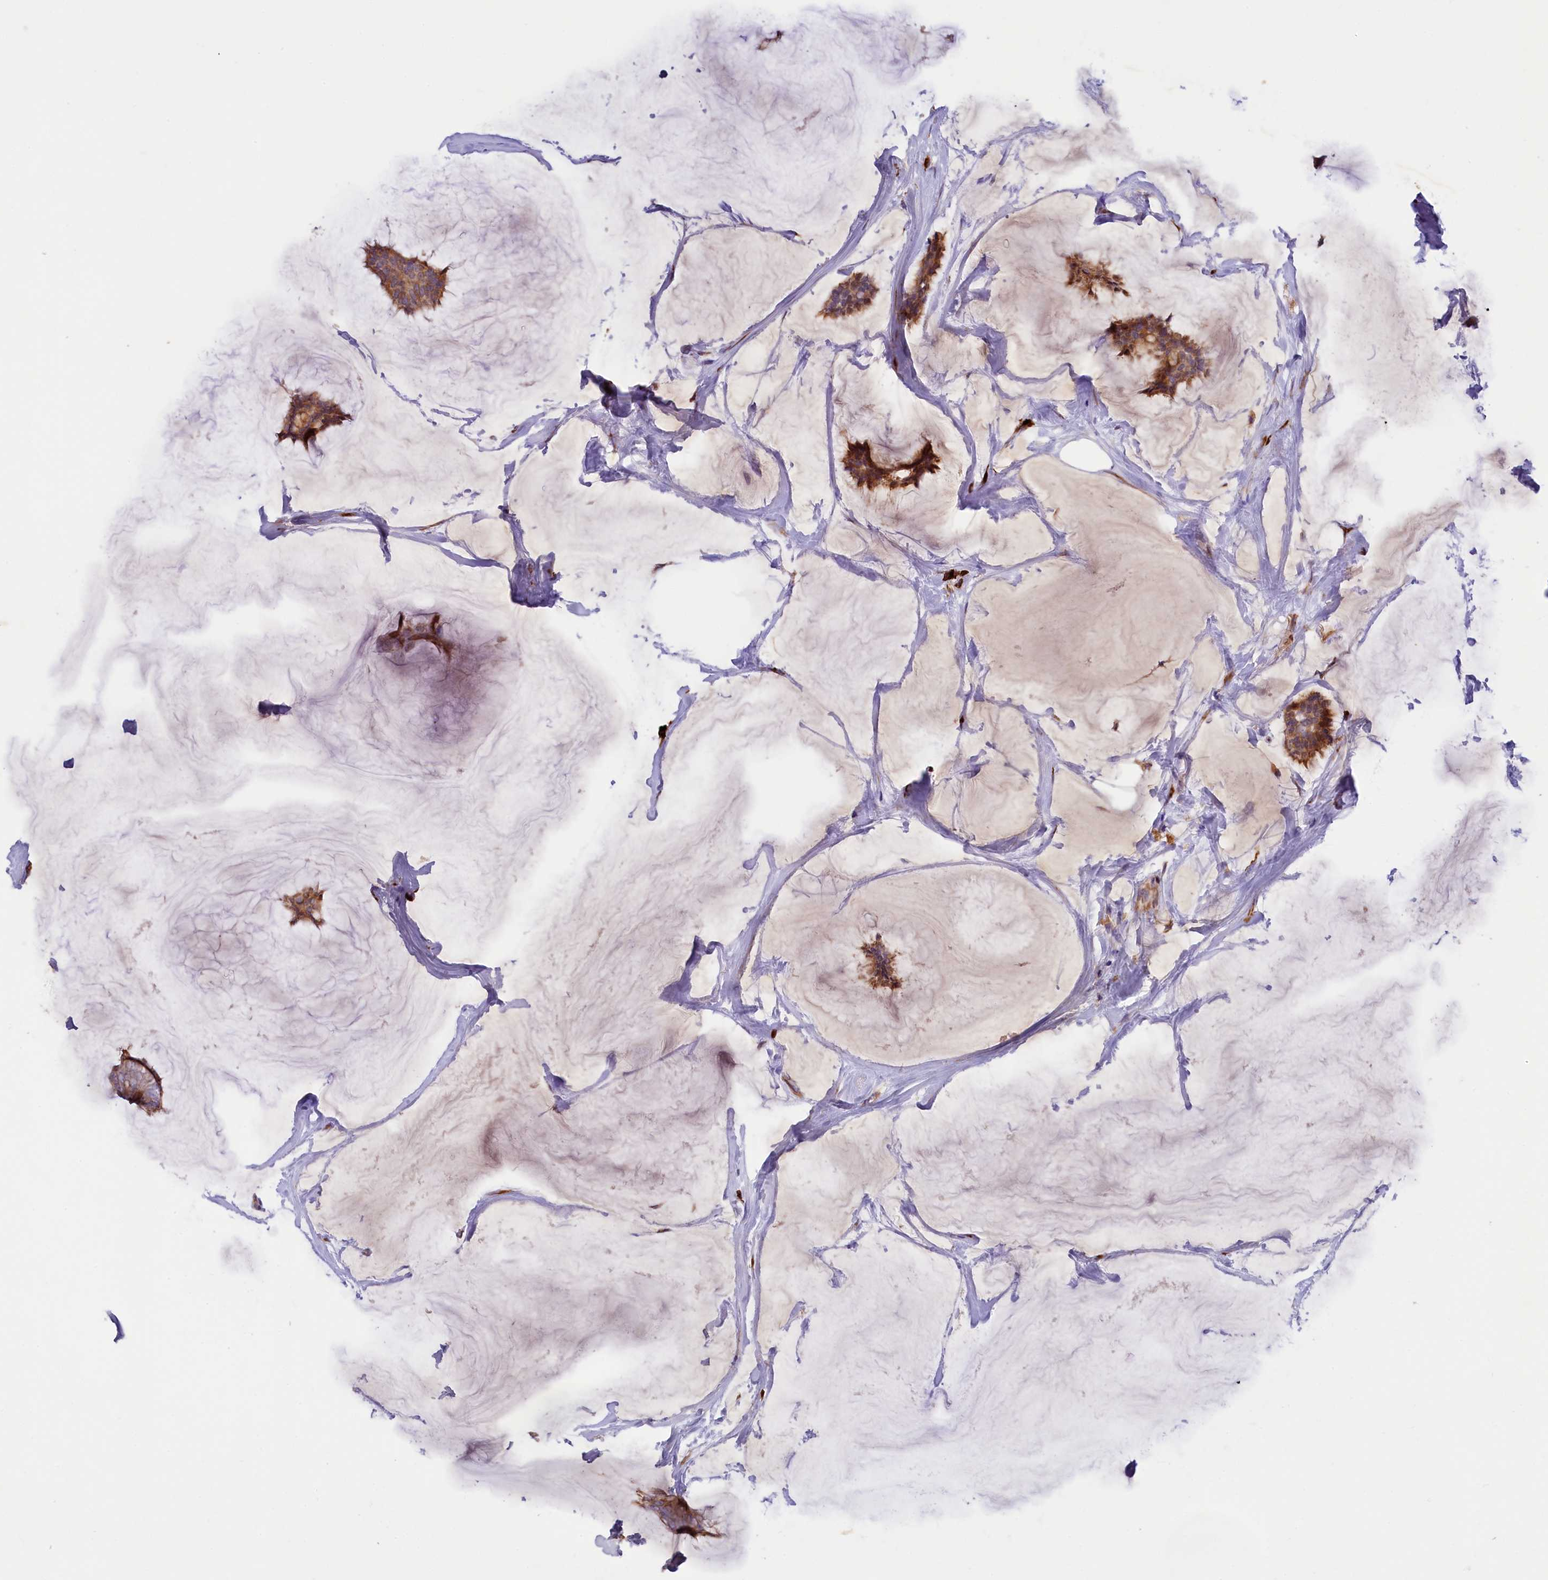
{"staining": {"intensity": "moderate", "quantity": ">75%", "location": "cytoplasmic/membranous"}, "tissue": "breast cancer", "cell_type": "Tumor cells", "image_type": "cancer", "snomed": [{"axis": "morphology", "description": "Duct carcinoma"}, {"axis": "topography", "description": "Breast"}], "caption": "IHC staining of breast cancer (invasive ductal carcinoma), which exhibits medium levels of moderate cytoplasmic/membranous positivity in about >75% of tumor cells indicating moderate cytoplasmic/membranous protein positivity. The staining was performed using DAB (3,3'-diaminobenzidine) (brown) for protein detection and nuclei were counterstained in hematoxylin (blue).", "gene": "SSC5D", "patient": {"sex": "female", "age": 93}}